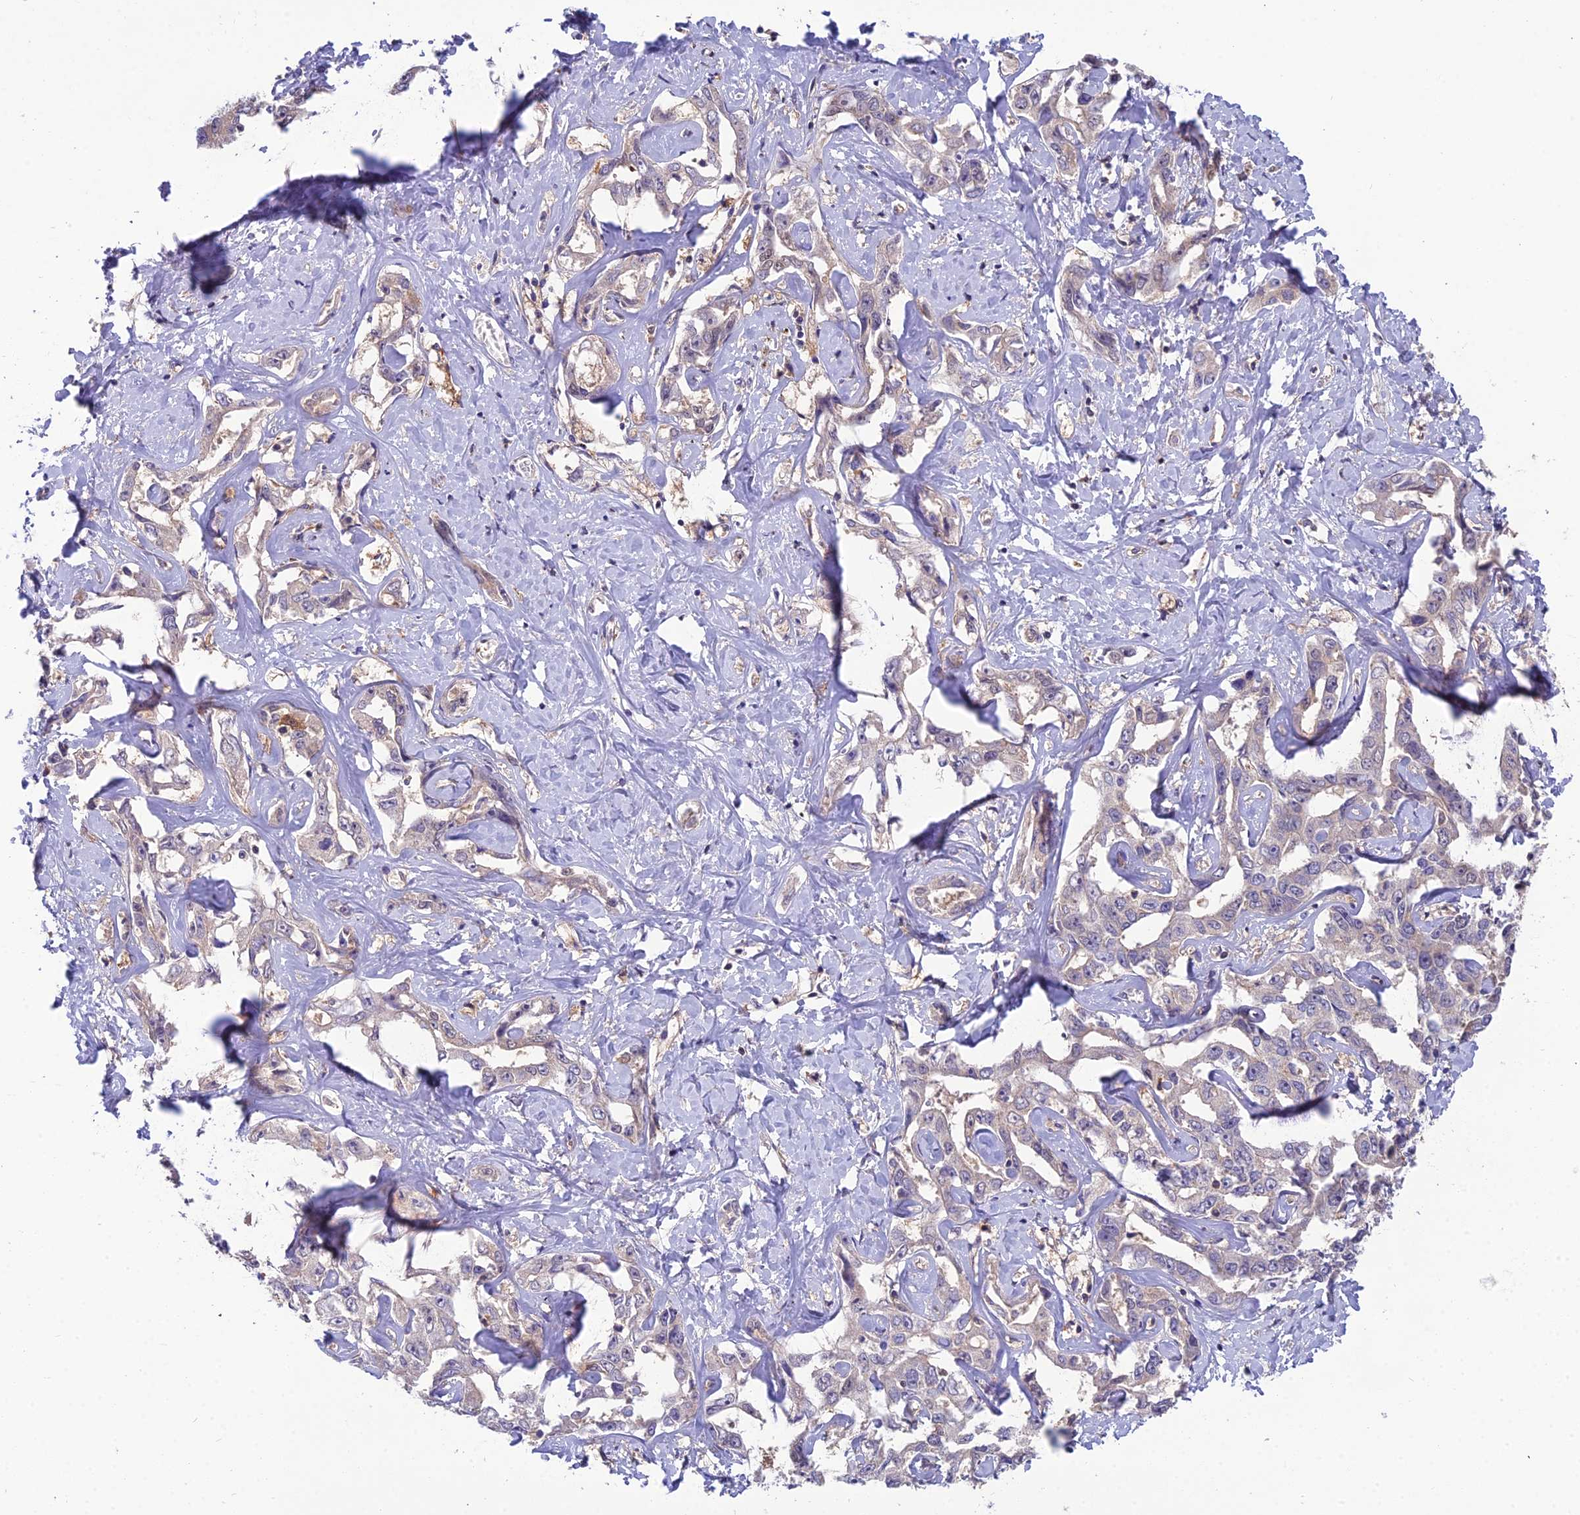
{"staining": {"intensity": "weak", "quantity": "<25%", "location": "cytoplasmic/membranous,nuclear"}, "tissue": "liver cancer", "cell_type": "Tumor cells", "image_type": "cancer", "snomed": [{"axis": "morphology", "description": "Cholangiocarcinoma"}, {"axis": "topography", "description": "Liver"}], "caption": "A high-resolution image shows IHC staining of liver cholangiocarcinoma, which demonstrates no significant positivity in tumor cells.", "gene": "MVD", "patient": {"sex": "male", "age": 59}}